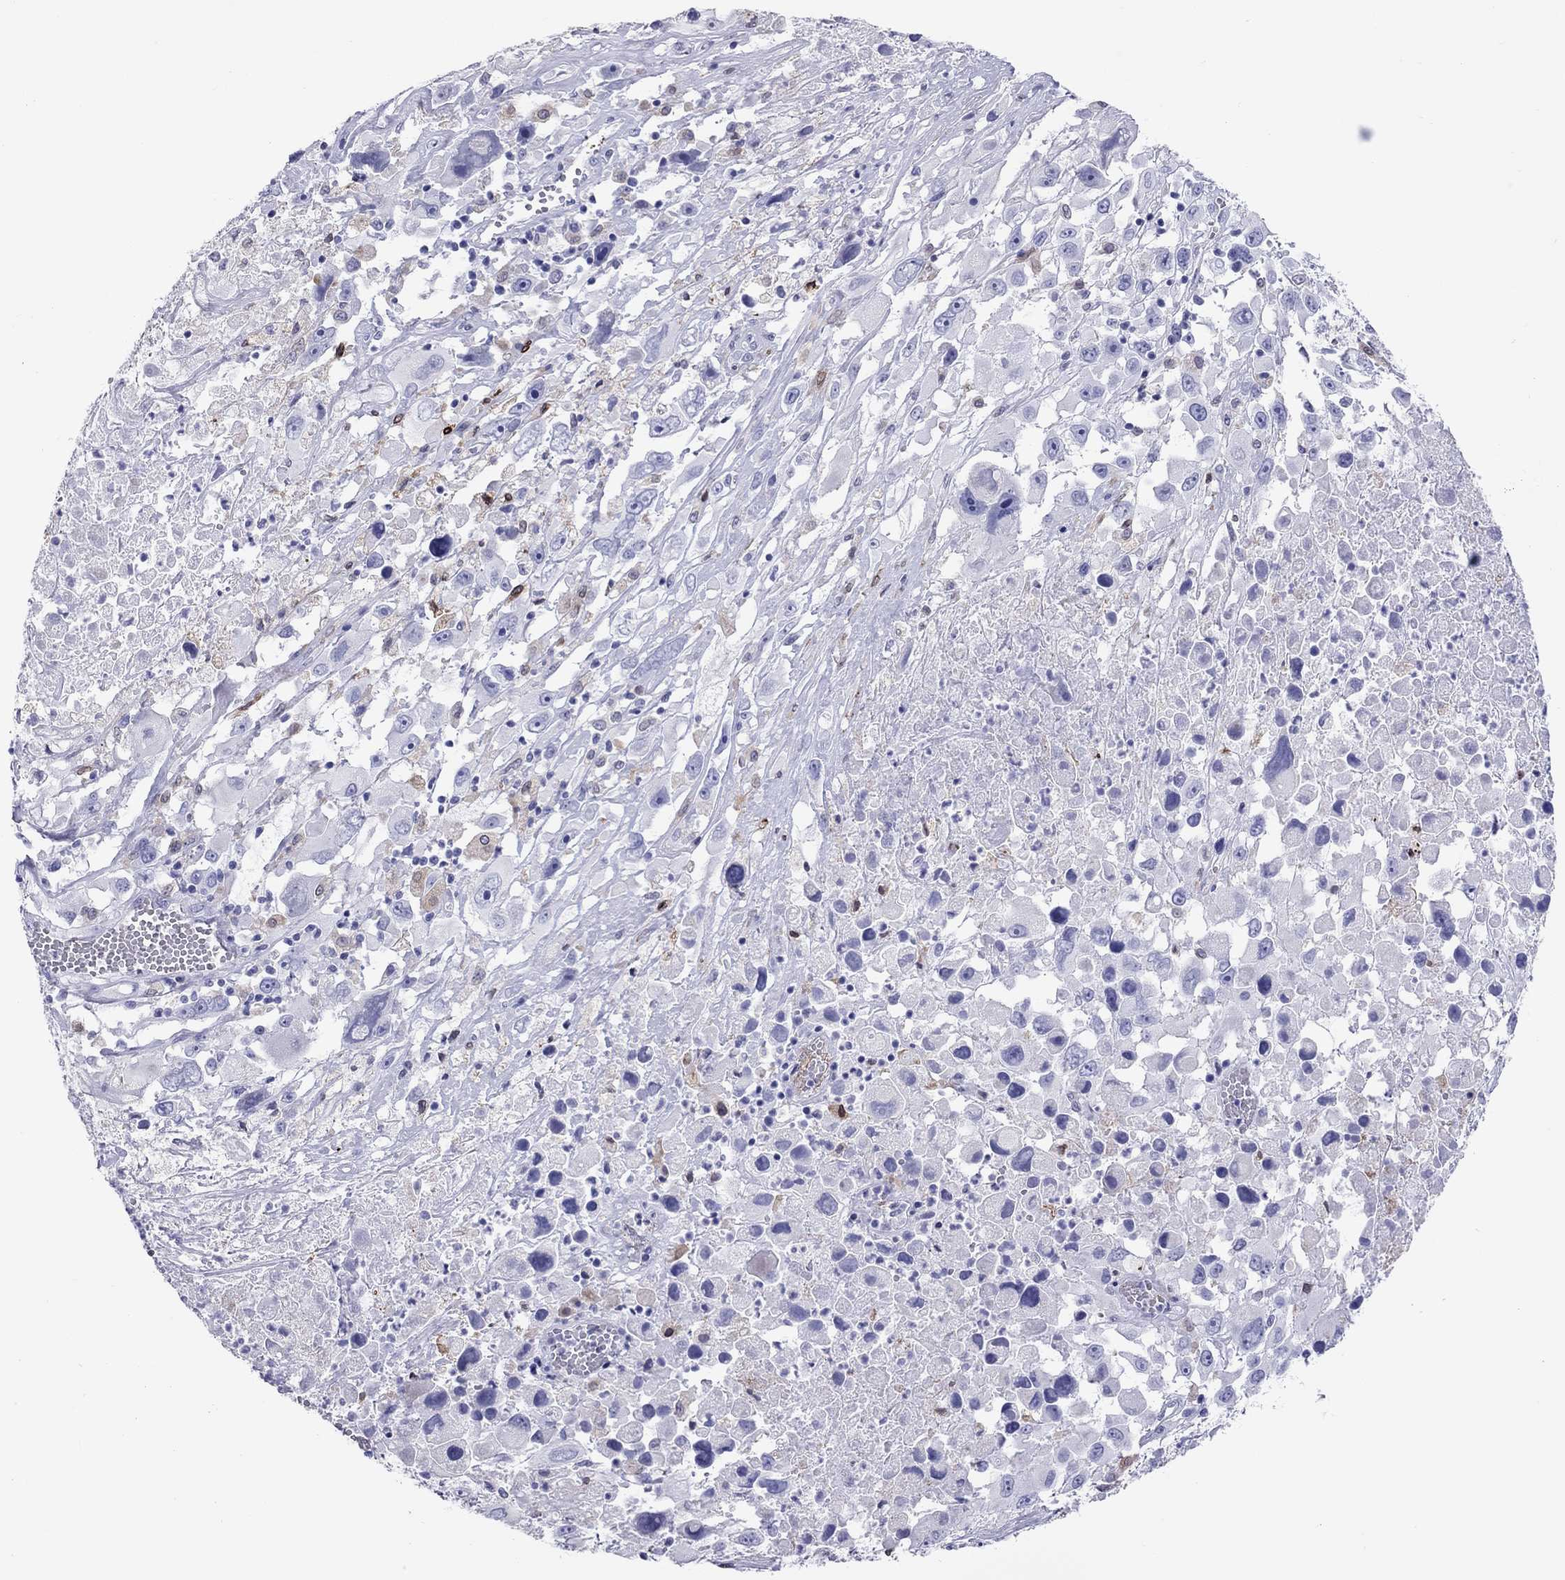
{"staining": {"intensity": "negative", "quantity": "none", "location": "none"}, "tissue": "melanoma", "cell_type": "Tumor cells", "image_type": "cancer", "snomed": [{"axis": "morphology", "description": "Malignant melanoma, Metastatic site"}, {"axis": "topography", "description": "Soft tissue"}], "caption": "Immunohistochemical staining of human malignant melanoma (metastatic site) shows no significant positivity in tumor cells.", "gene": "ADORA2A", "patient": {"sex": "male", "age": 50}}